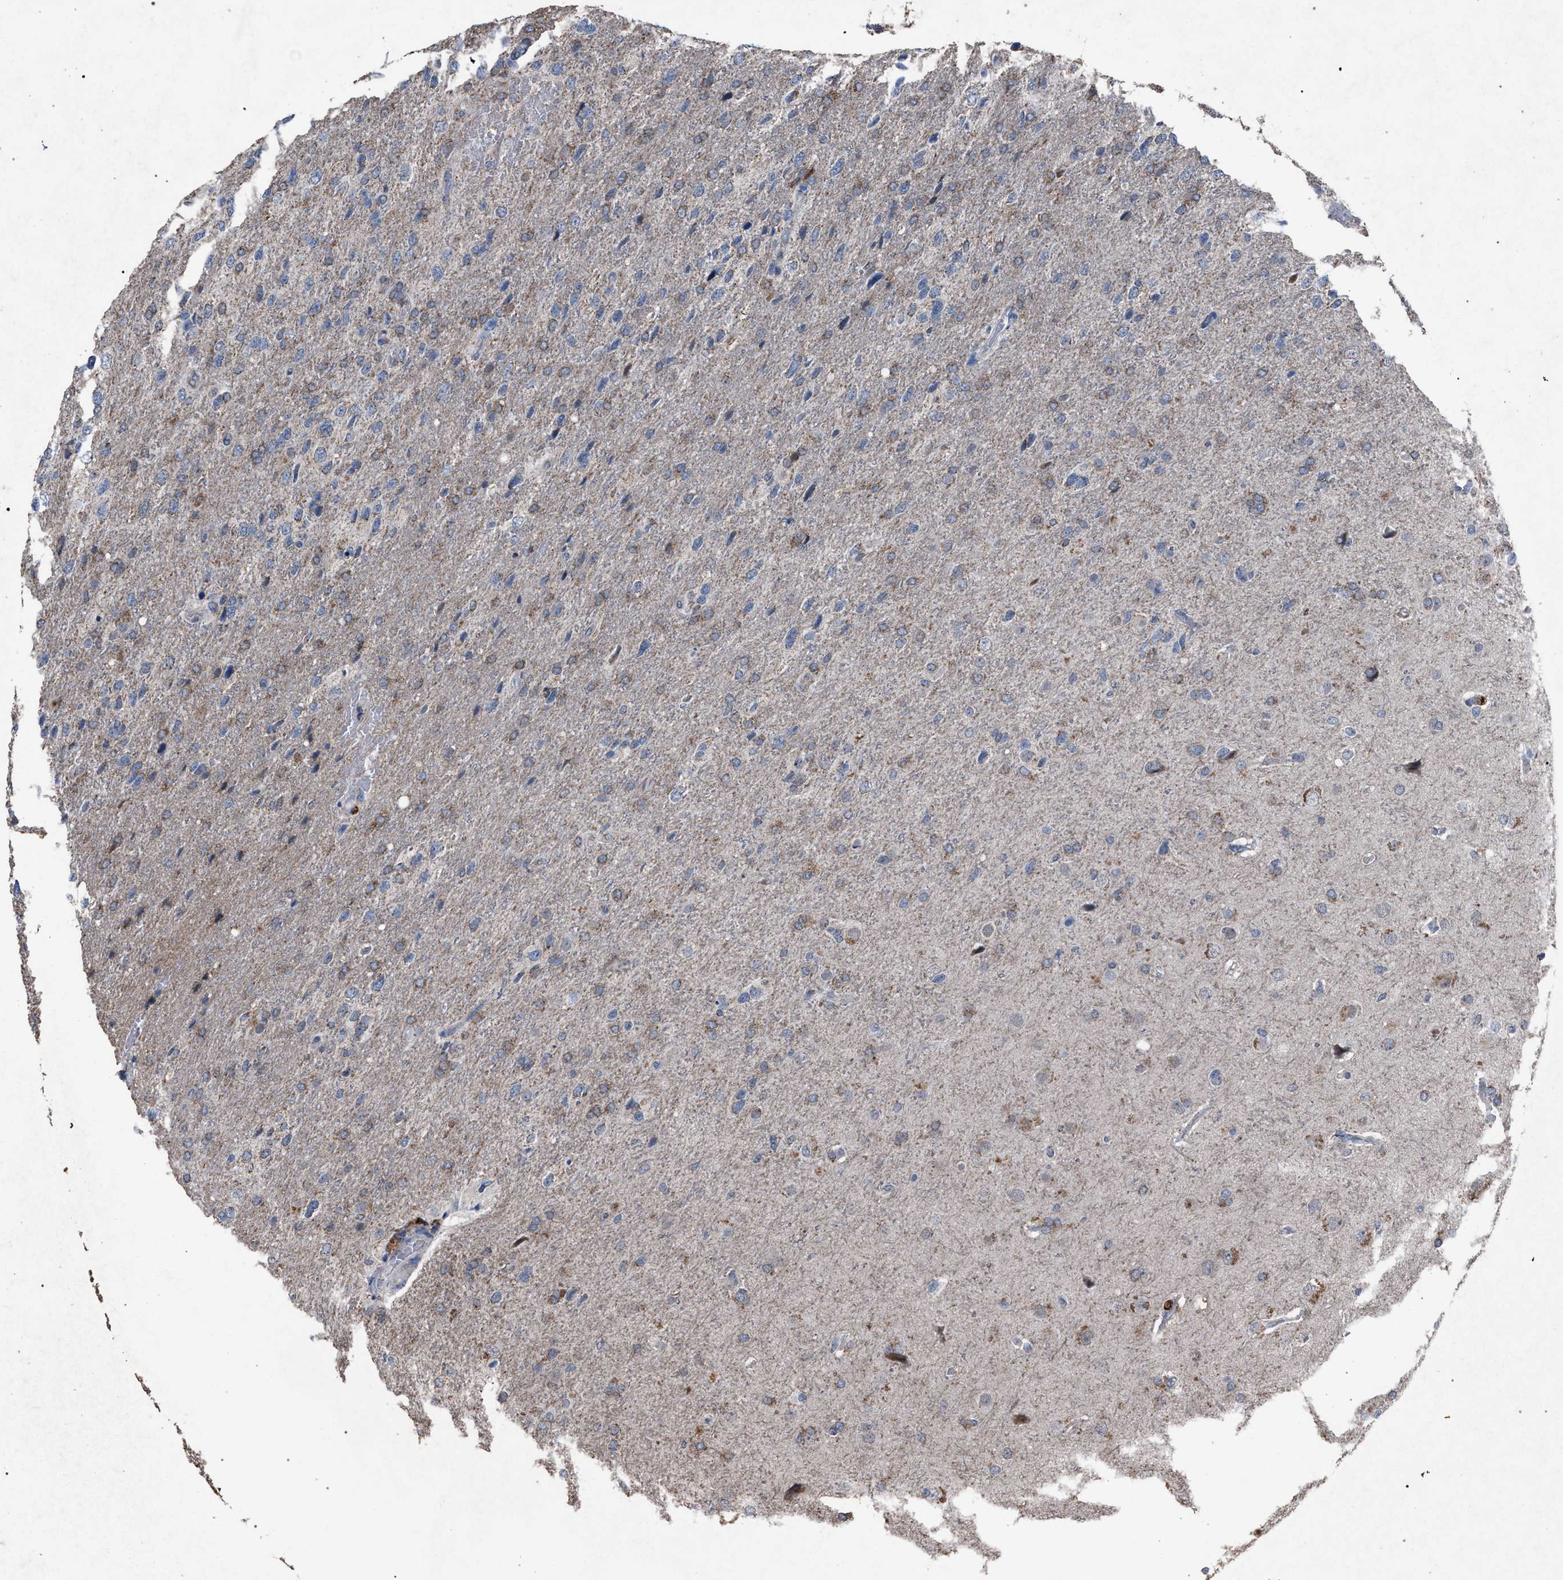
{"staining": {"intensity": "weak", "quantity": "25%-75%", "location": "cytoplasmic/membranous"}, "tissue": "glioma", "cell_type": "Tumor cells", "image_type": "cancer", "snomed": [{"axis": "morphology", "description": "Glioma, malignant, High grade"}, {"axis": "topography", "description": "Brain"}], "caption": "Human malignant glioma (high-grade) stained with a protein marker shows weak staining in tumor cells.", "gene": "HSD17B4", "patient": {"sex": "female", "age": 58}}